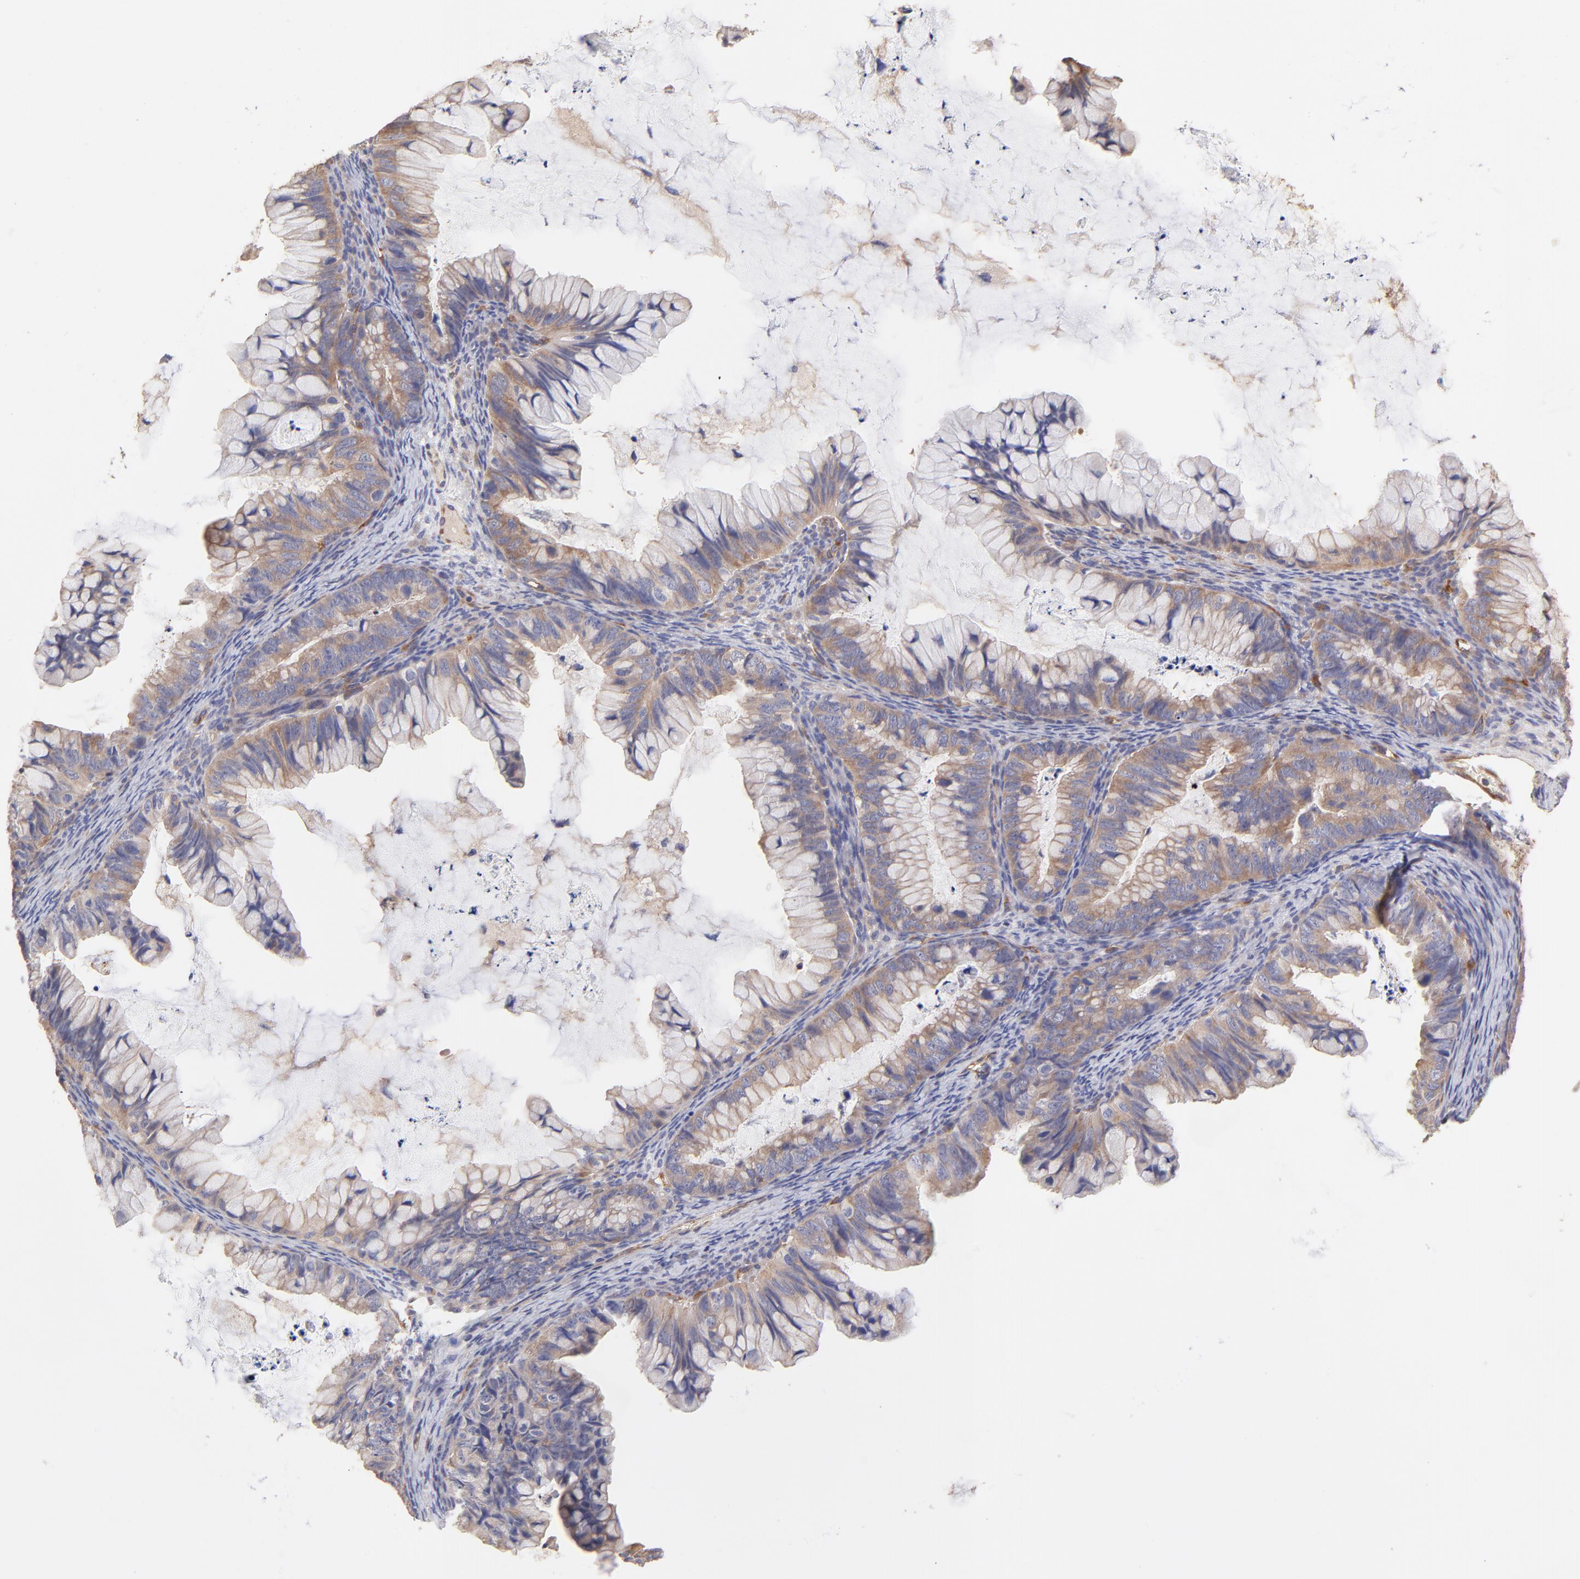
{"staining": {"intensity": "weak", "quantity": "25%-75%", "location": "cytoplasmic/membranous"}, "tissue": "ovarian cancer", "cell_type": "Tumor cells", "image_type": "cancer", "snomed": [{"axis": "morphology", "description": "Cystadenocarcinoma, mucinous, NOS"}, {"axis": "topography", "description": "Ovary"}], "caption": "Weak cytoplasmic/membranous staining is appreciated in approximately 25%-75% of tumor cells in ovarian mucinous cystadenocarcinoma.", "gene": "ASB7", "patient": {"sex": "female", "age": 36}}